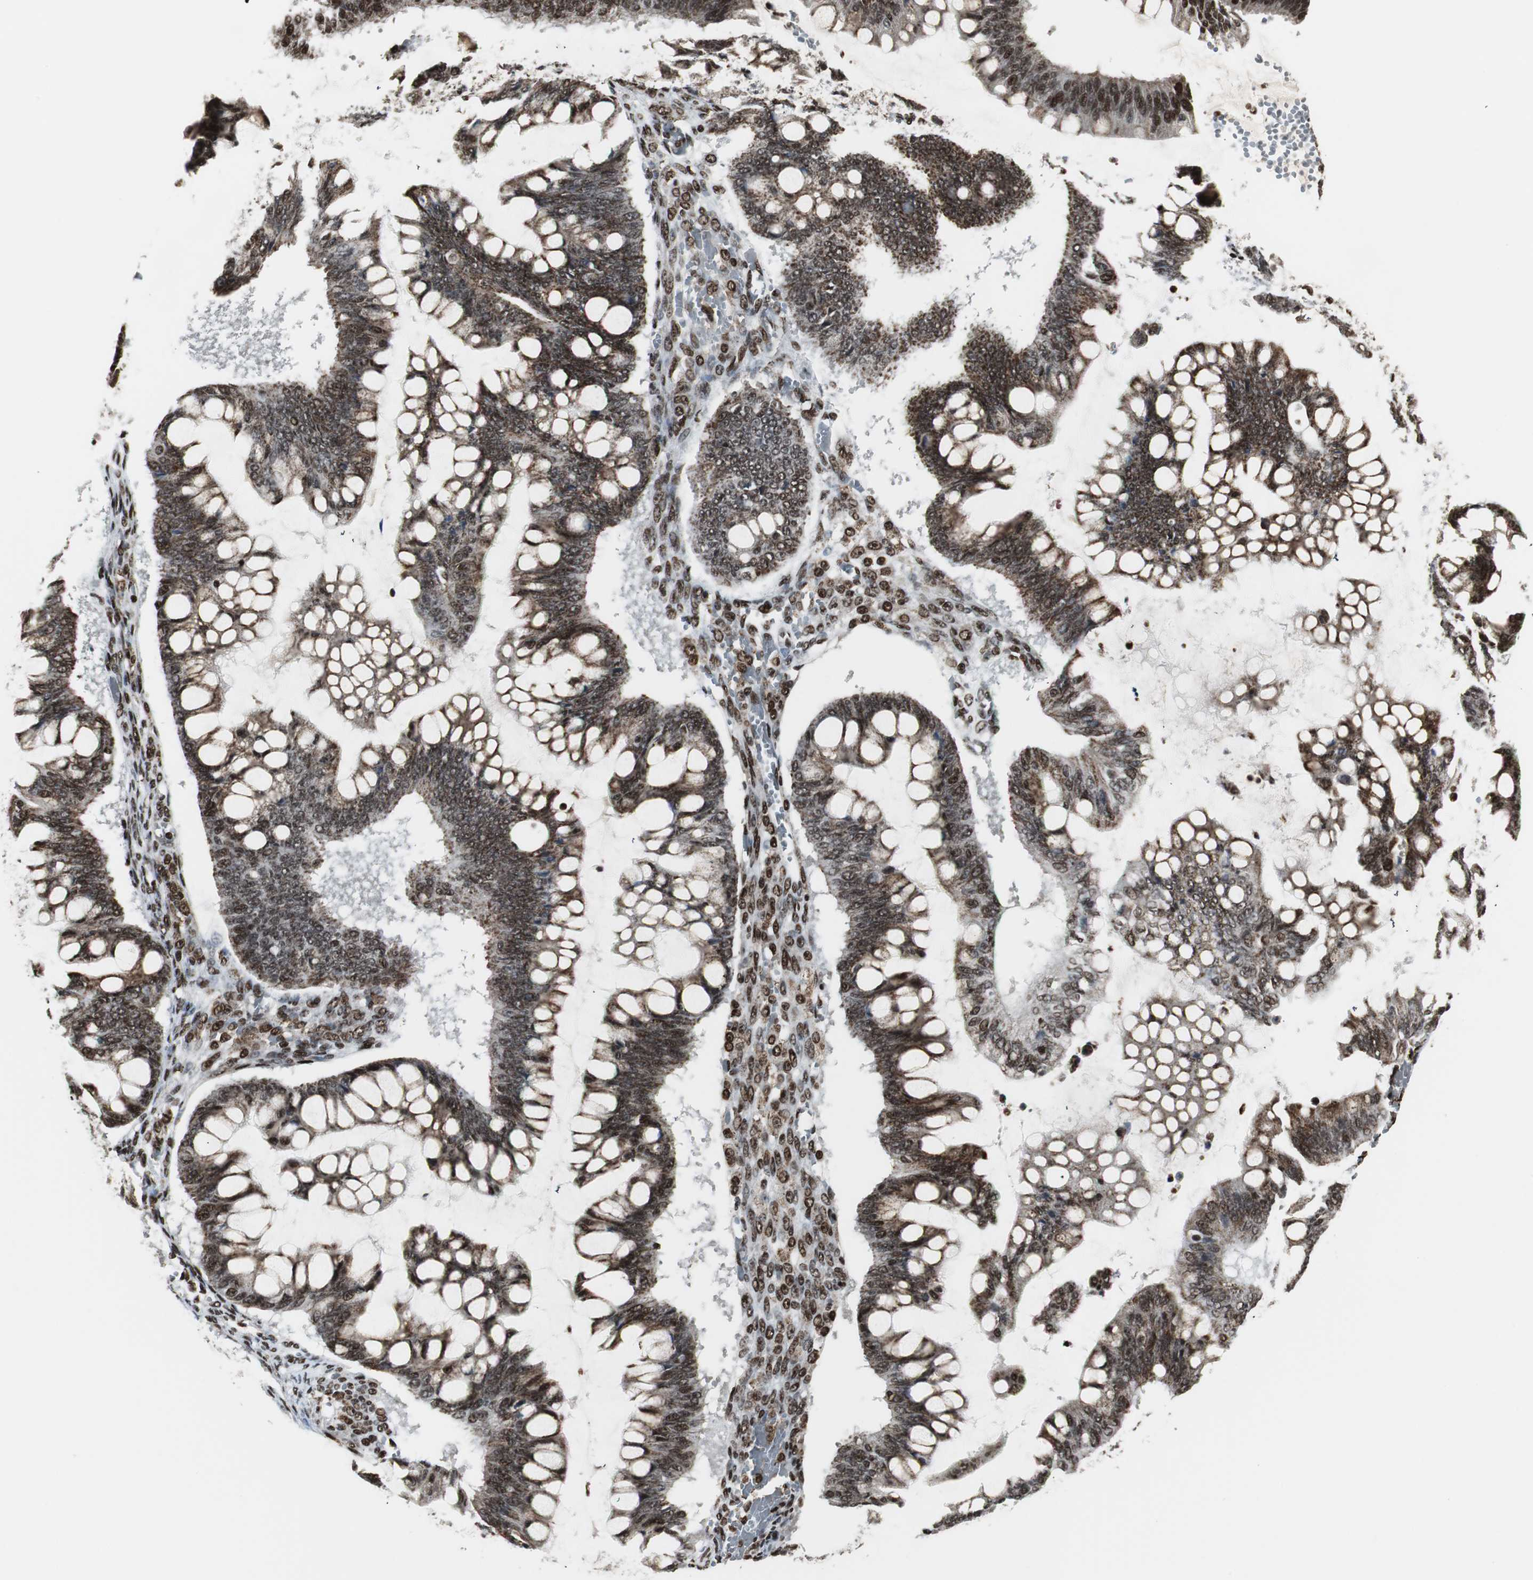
{"staining": {"intensity": "strong", "quantity": ">75%", "location": "nuclear"}, "tissue": "ovarian cancer", "cell_type": "Tumor cells", "image_type": "cancer", "snomed": [{"axis": "morphology", "description": "Cystadenocarcinoma, mucinous, NOS"}, {"axis": "topography", "description": "Ovary"}], "caption": "Ovarian cancer (mucinous cystadenocarcinoma) stained with DAB immunohistochemistry exhibits high levels of strong nuclear positivity in approximately >75% of tumor cells. (DAB (3,3'-diaminobenzidine) IHC, brown staining for protein, blue staining for nuclei).", "gene": "PARN", "patient": {"sex": "female", "age": 73}}